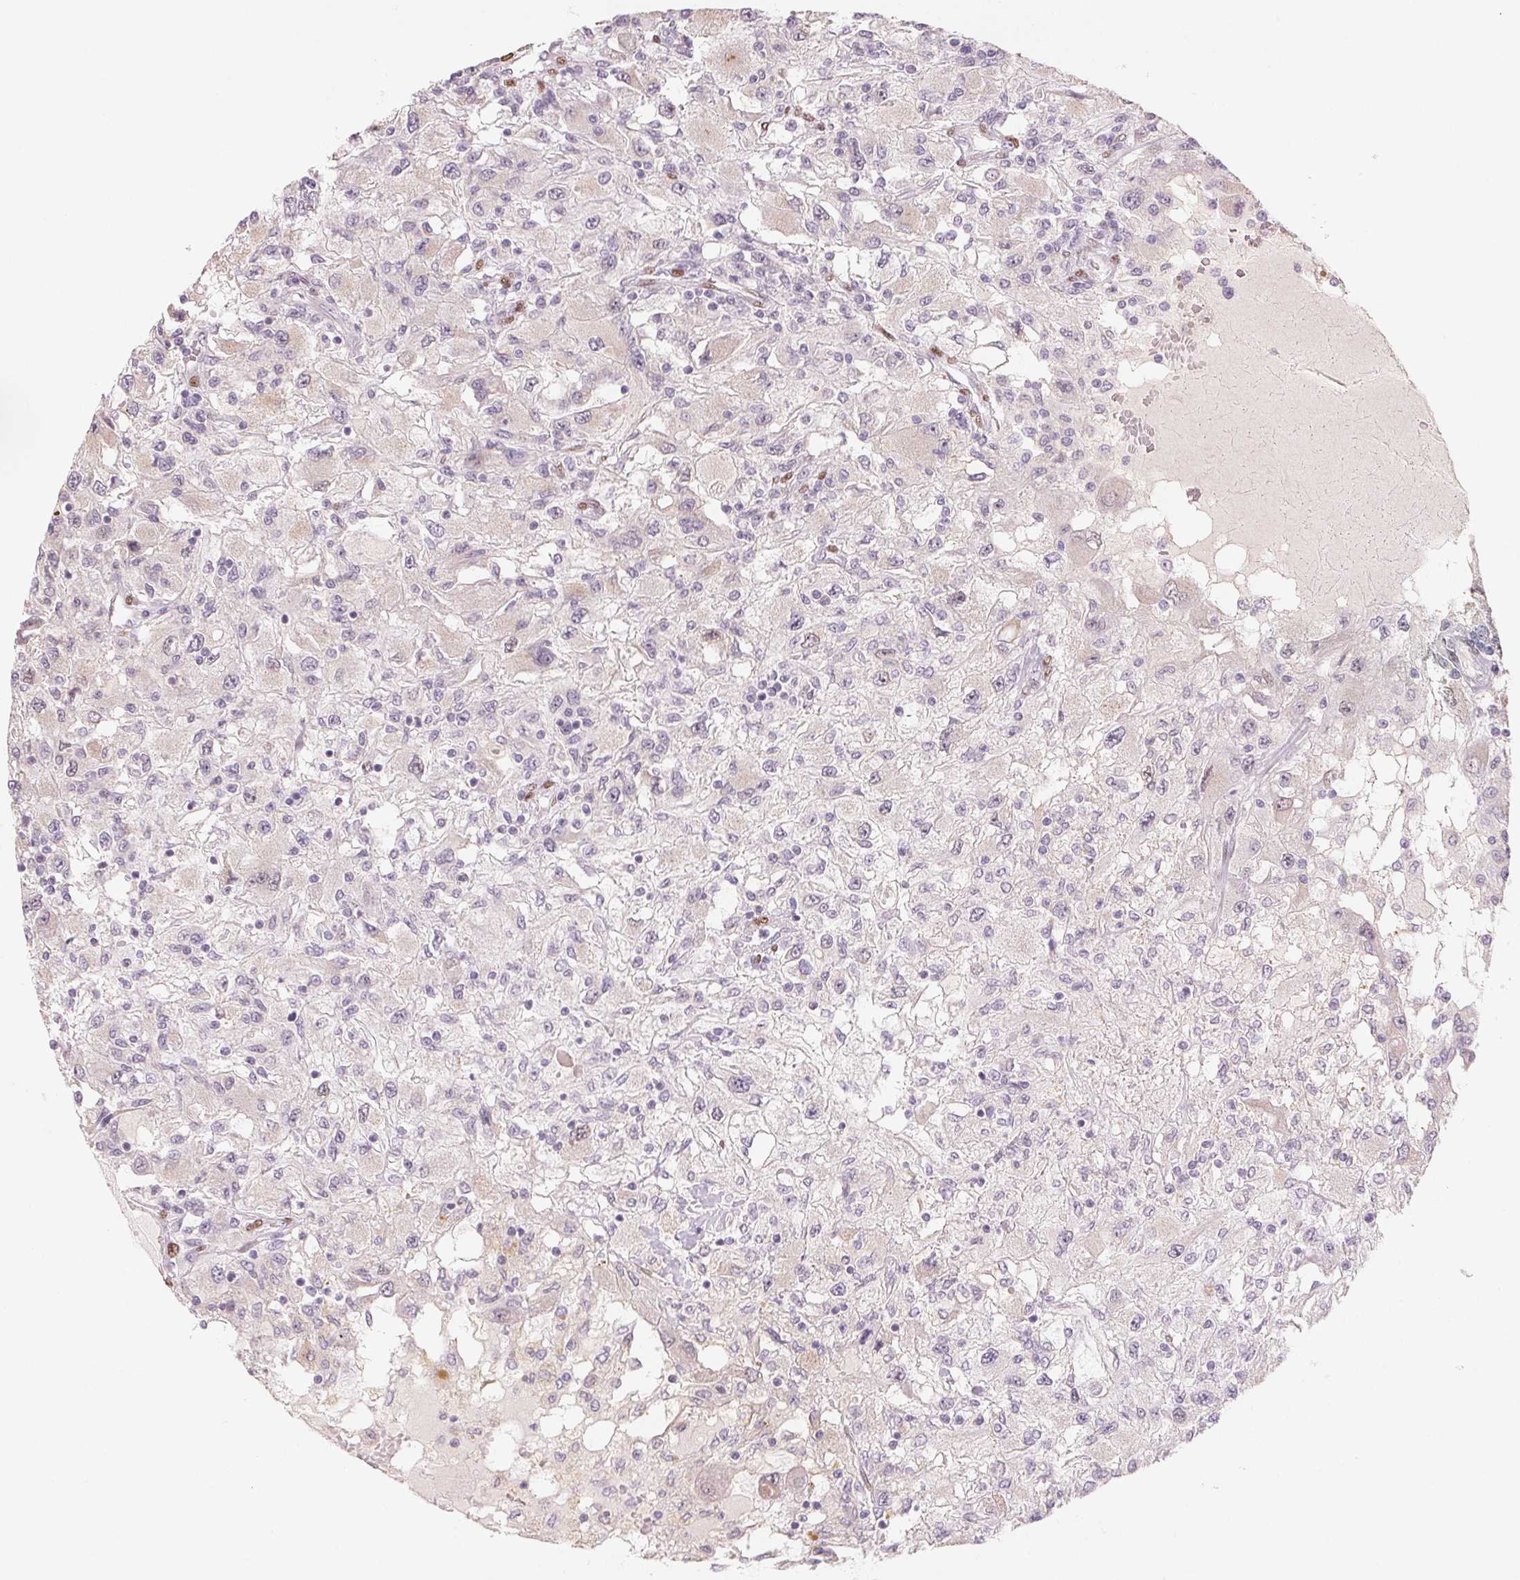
{"staining": {"intensity": "negative", "quantity": "none", "location": "none"}, "tissue": "renal cancer", "cell_type": "Tumor cells", "image_type": "cancer", "snomed": [{"axis": "morphology", "description": "Adenocarcinoma, NOS"}, {"axis": "topography", "description": "Kidney"}], "caption": "An immunohistochemistry (IHC) photomicrograph of renal cancer (adenocarcinoma) is shown. There is no staining in tumor cells of renal cancer (adenocarcinoma).", "gene": "SMARCD3", "patient": {"sex": "female", "age": 67}}